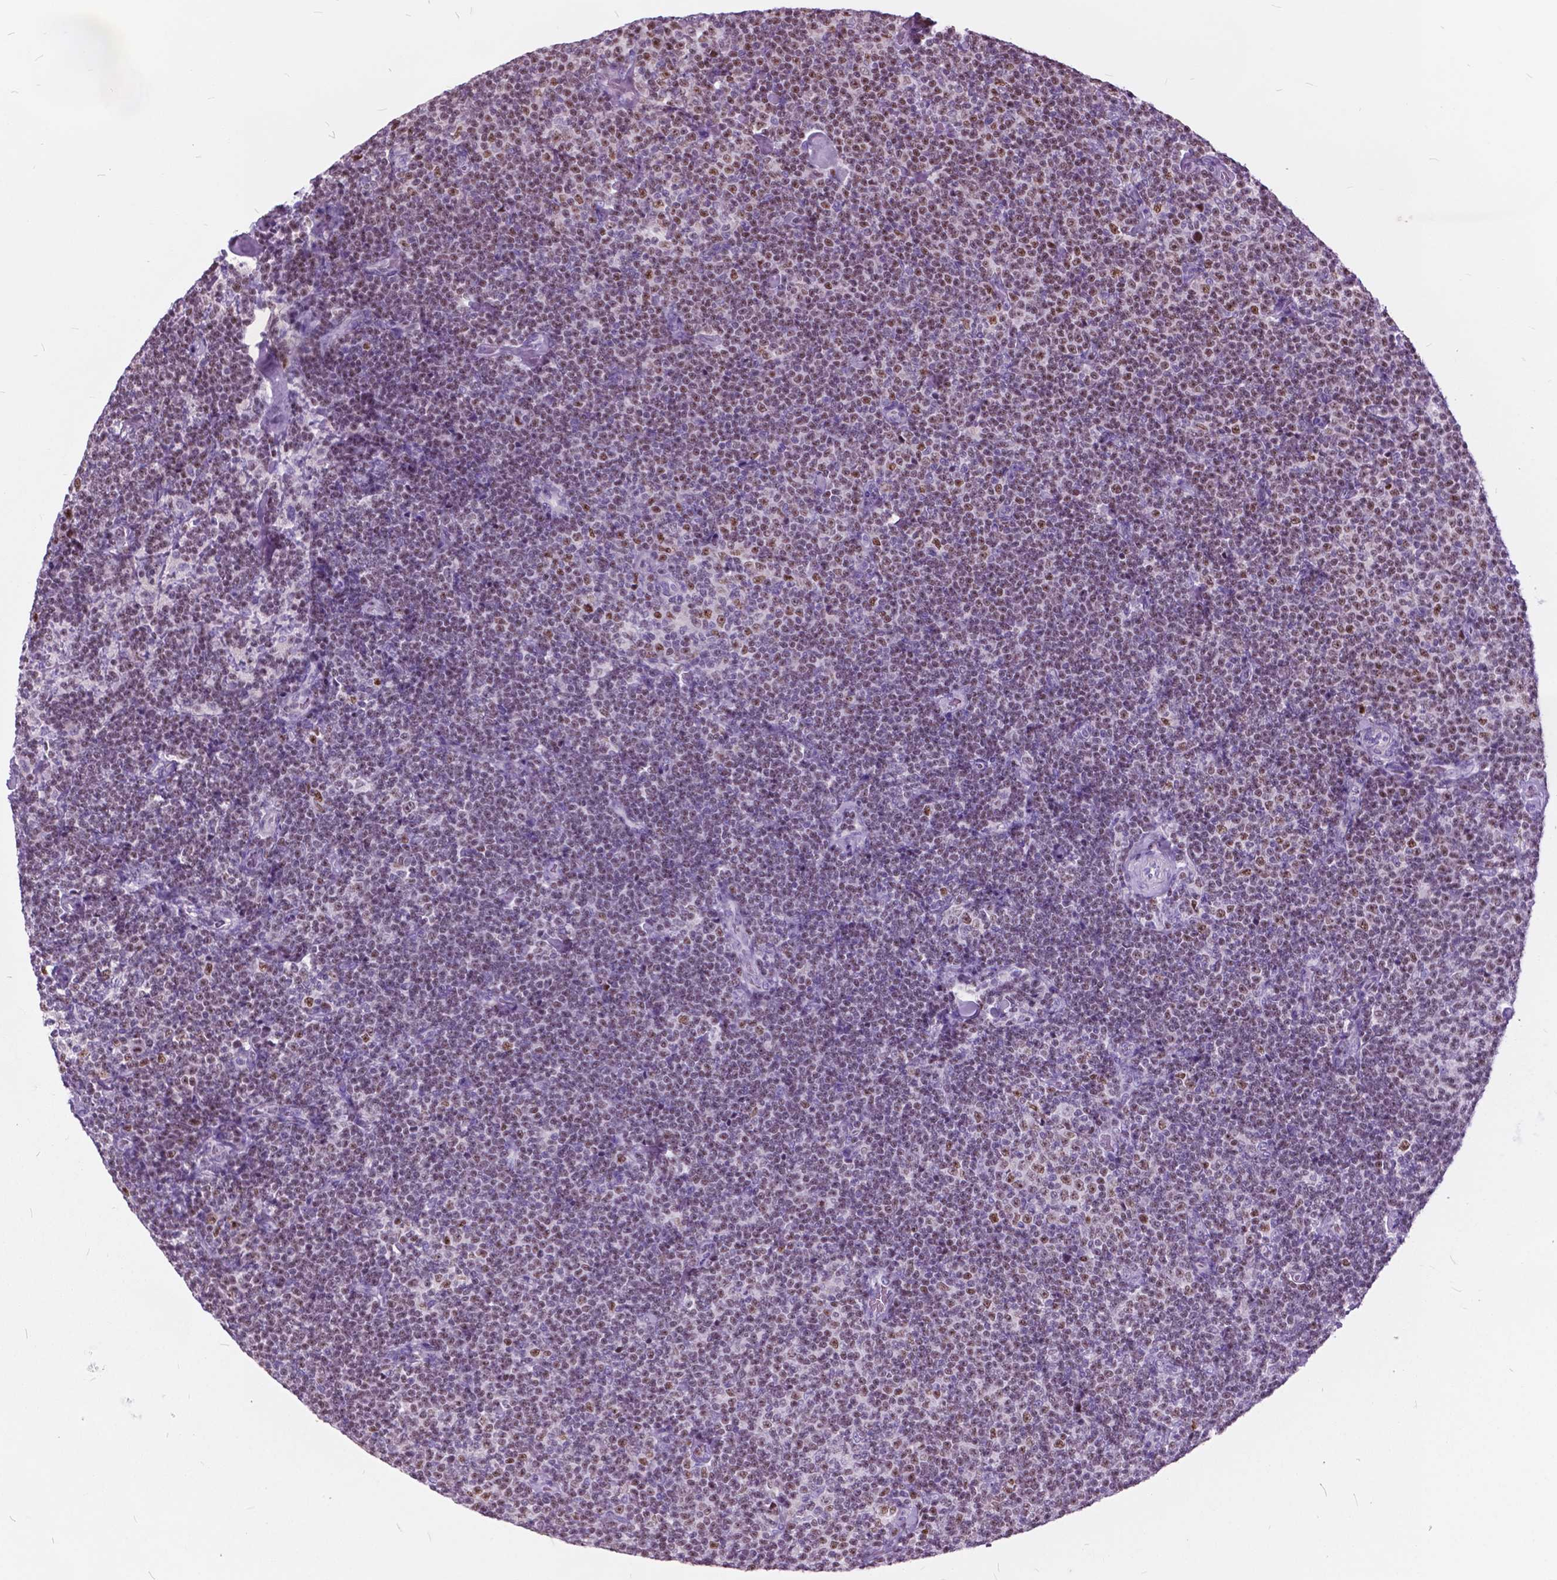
{"staining": {"intensity": "moderate", "quantity": ">75%", "location": "nuclear"}, "tissue": "lymphoma", "cell_type": "Tumor cells", "image_type": "cancer", "snomed": [{"axis": "morphology", "description": "Malignant lymphoma, non-Hodgkin's type, Low grade"}, {"axis": "topography", "description": "Lymph node"}], "caption": "Brown immunohistochemical staining in malignant lymphoma, non-Hodgkin's type (low-grade) exhibits moderate nuclear positivity in about >75% of tumor cells.", "gene": "SP140", "patient": {"sex": "male", "age": 81}}